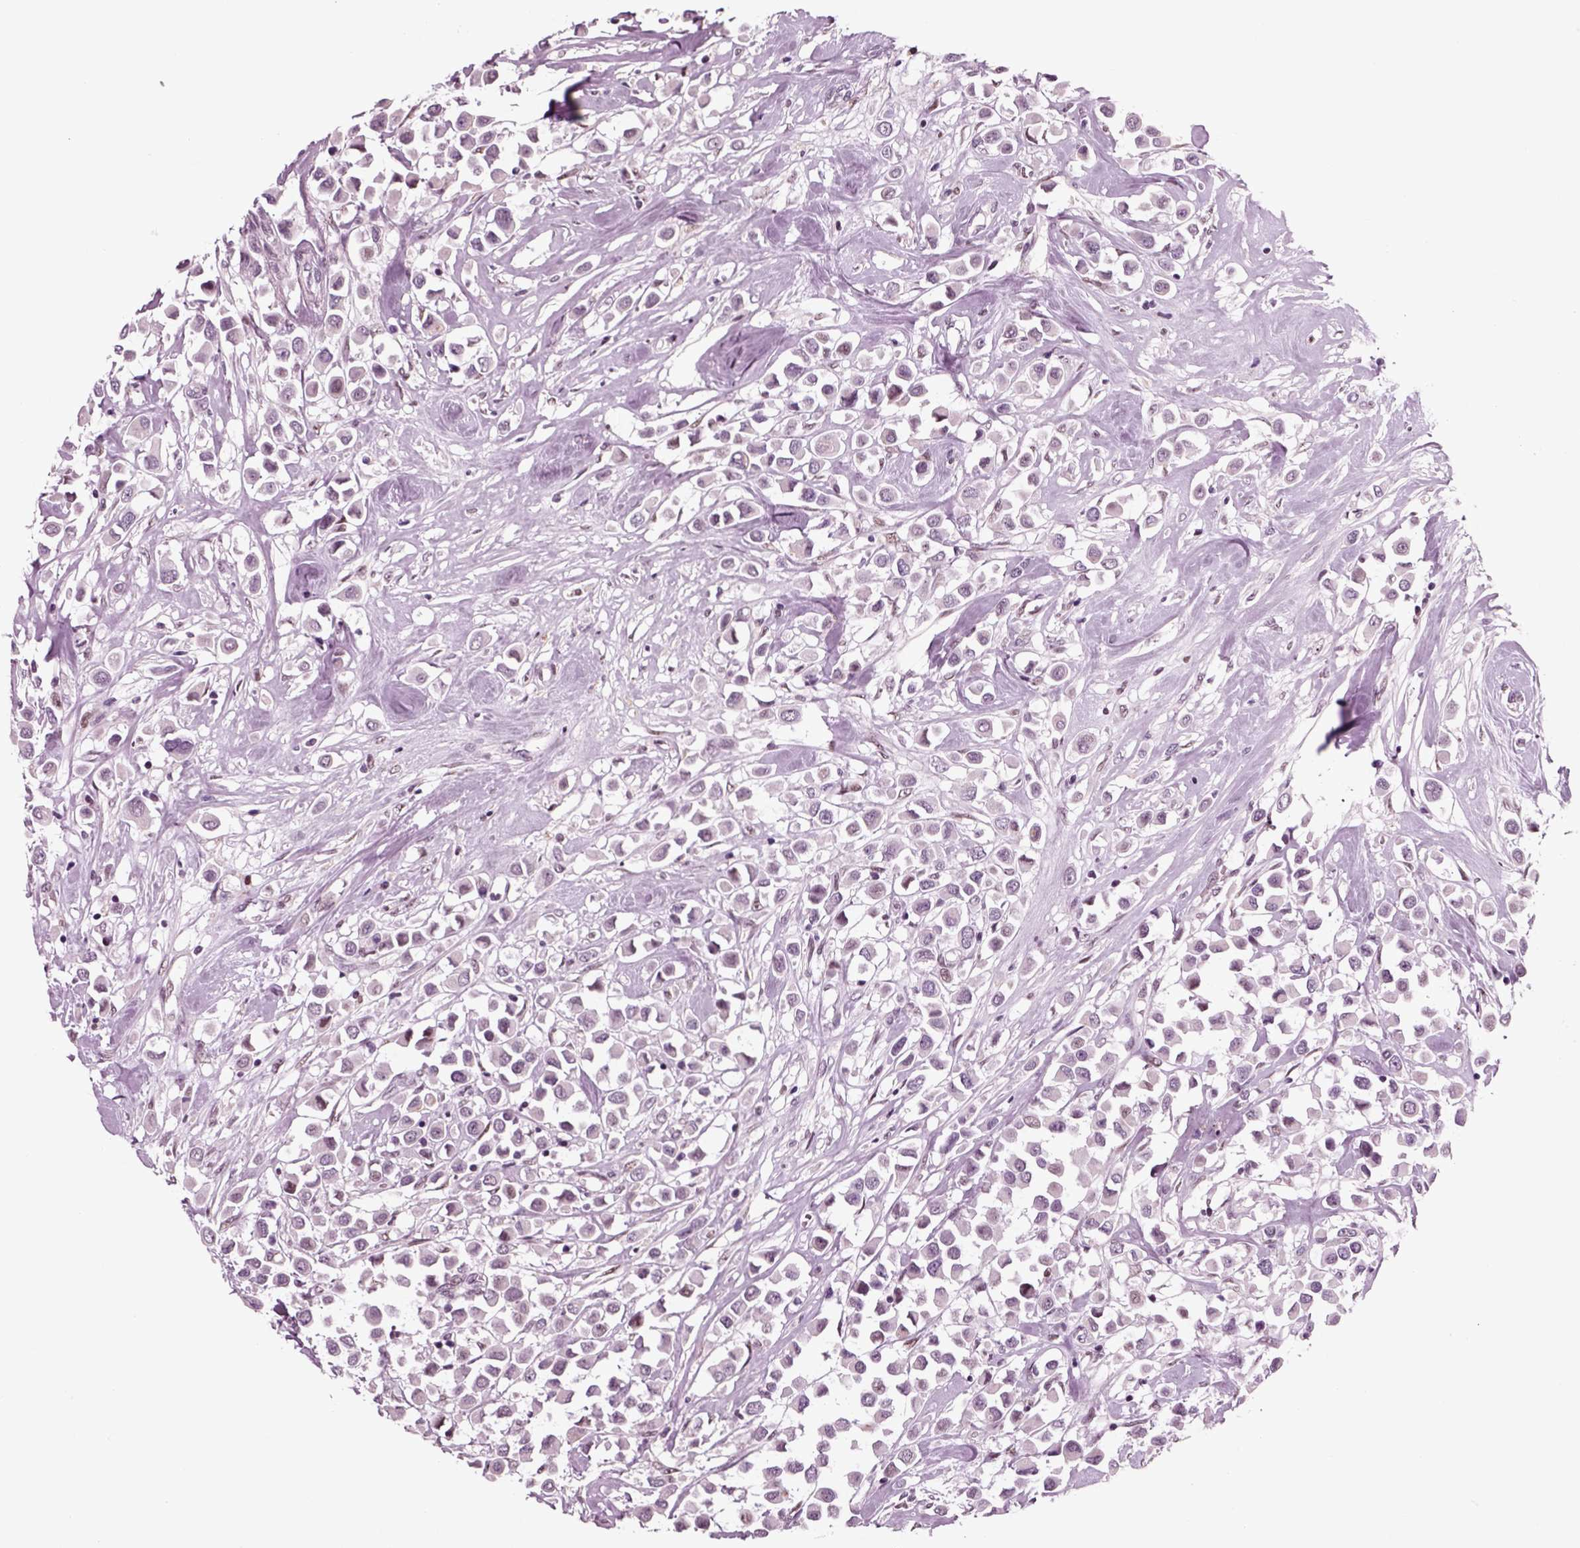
{"staining": {"intensity": "negative", "quantity": "none", "location": "none"}, "tissue": "breast cancer", "cell_type": "Tumor cells", "image_type": "cancer", "snomed": [{"axis": "morphology", "description": "Duct carcinoma"}, {"axis": "topography", "description": "Breast"}], "caption": "An immunohistochemistry micrograph of intraductal carcinoma (breast) is shown. There is no staining in tumor cells of intraductal carcinoma (breast).", "gene": "CHGB", "patient": {"sex": "female", "age": 61}}